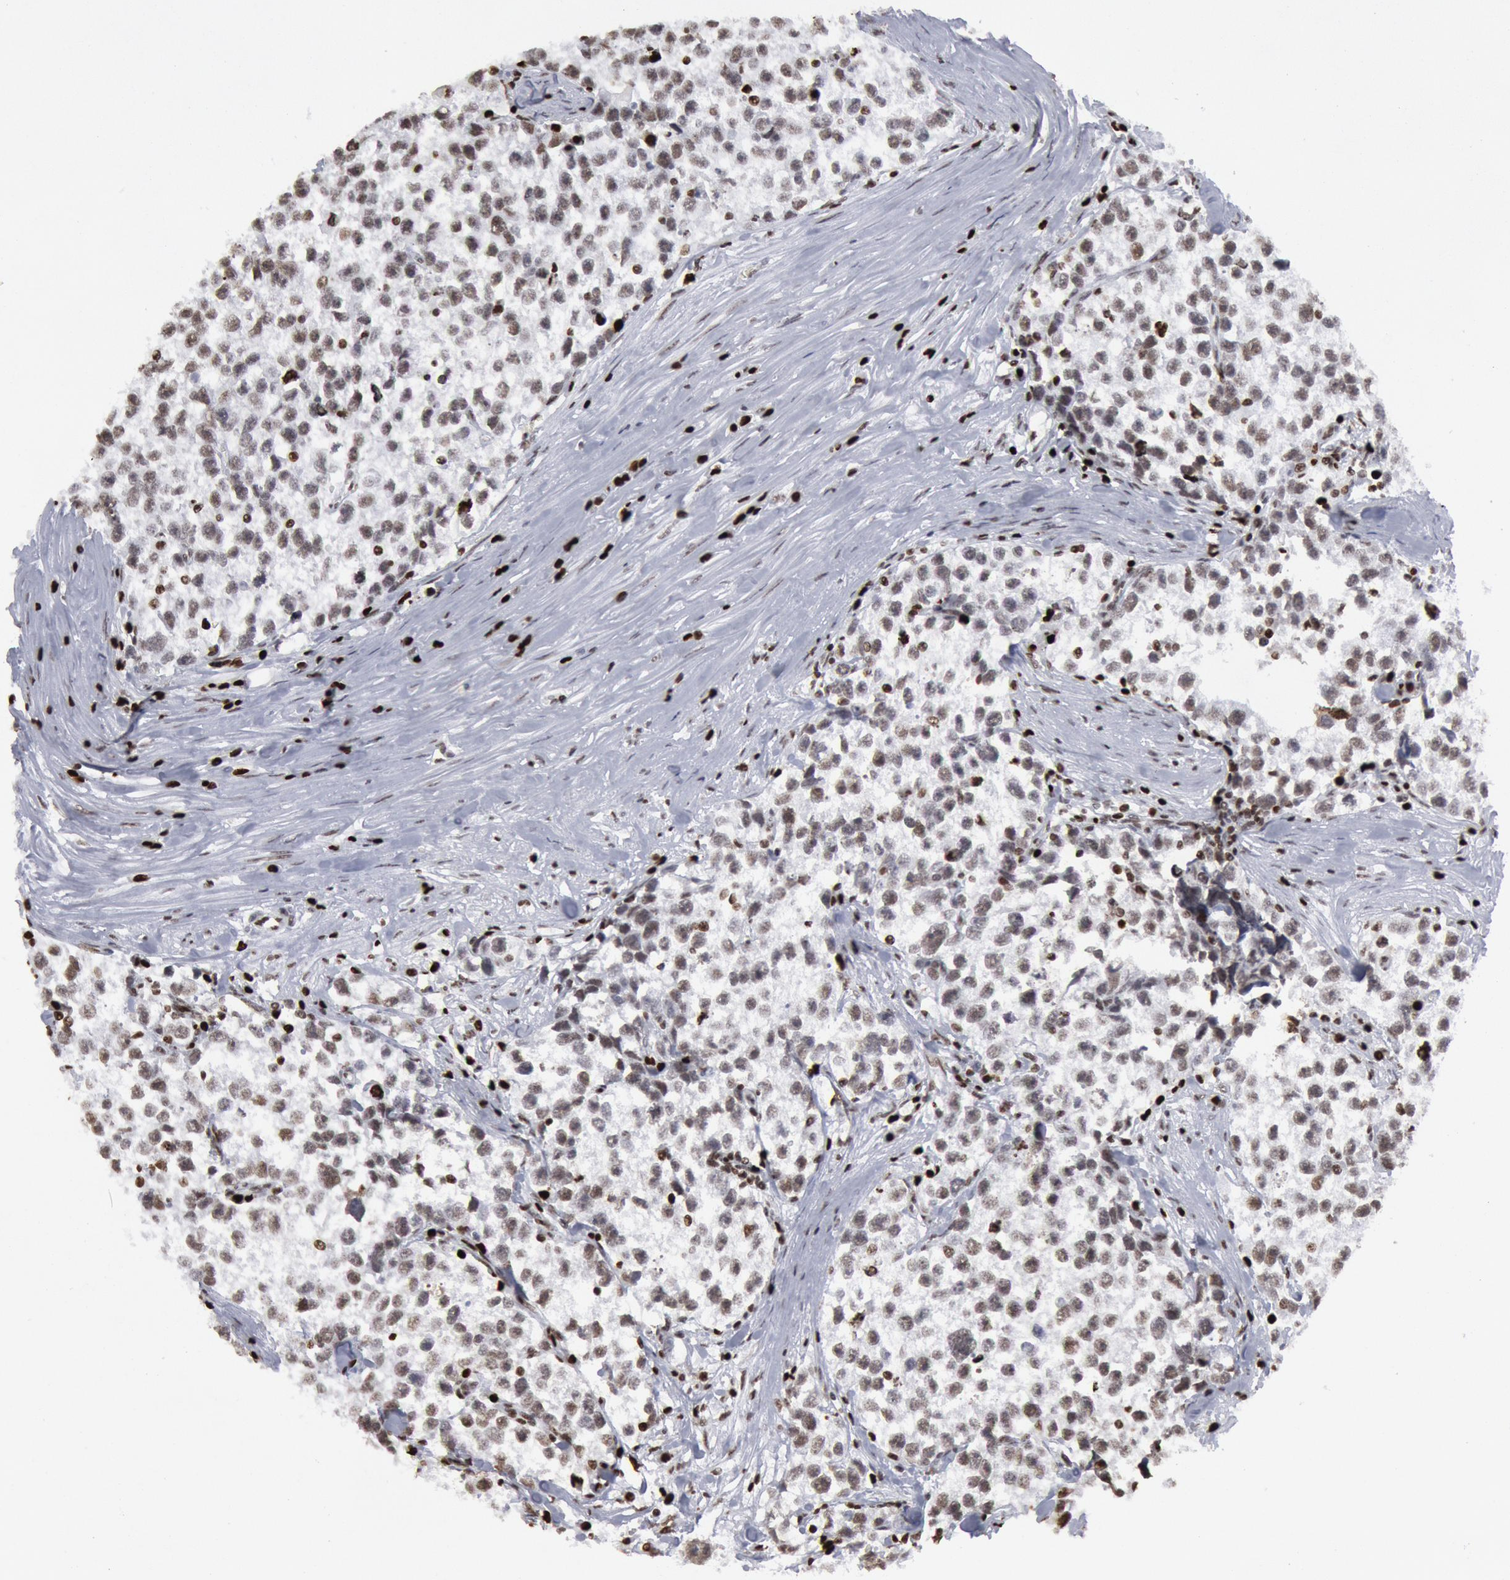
{"staining": {"intensity": "moderate", "quantity": "25%-75%", "location": "nuclear"}, "tissue": "testis cancer", "cell_type": "Tumor cells", "image_type": "cancer", "snomed": [{"axis": "morphology", "description": "Seminoma, NOS"}, {"axis": "morphology", "description": "Carcinoma, Embryonal, NOS"}, {"axis": "topography", "description": "Testis"}], "caption": "The immunohistochemical stain shows moderate nuclear staining in tumor cells of testis cancer tissue.", "gene": "SUB1", "patient": {"sex": "male", "age": 30}}